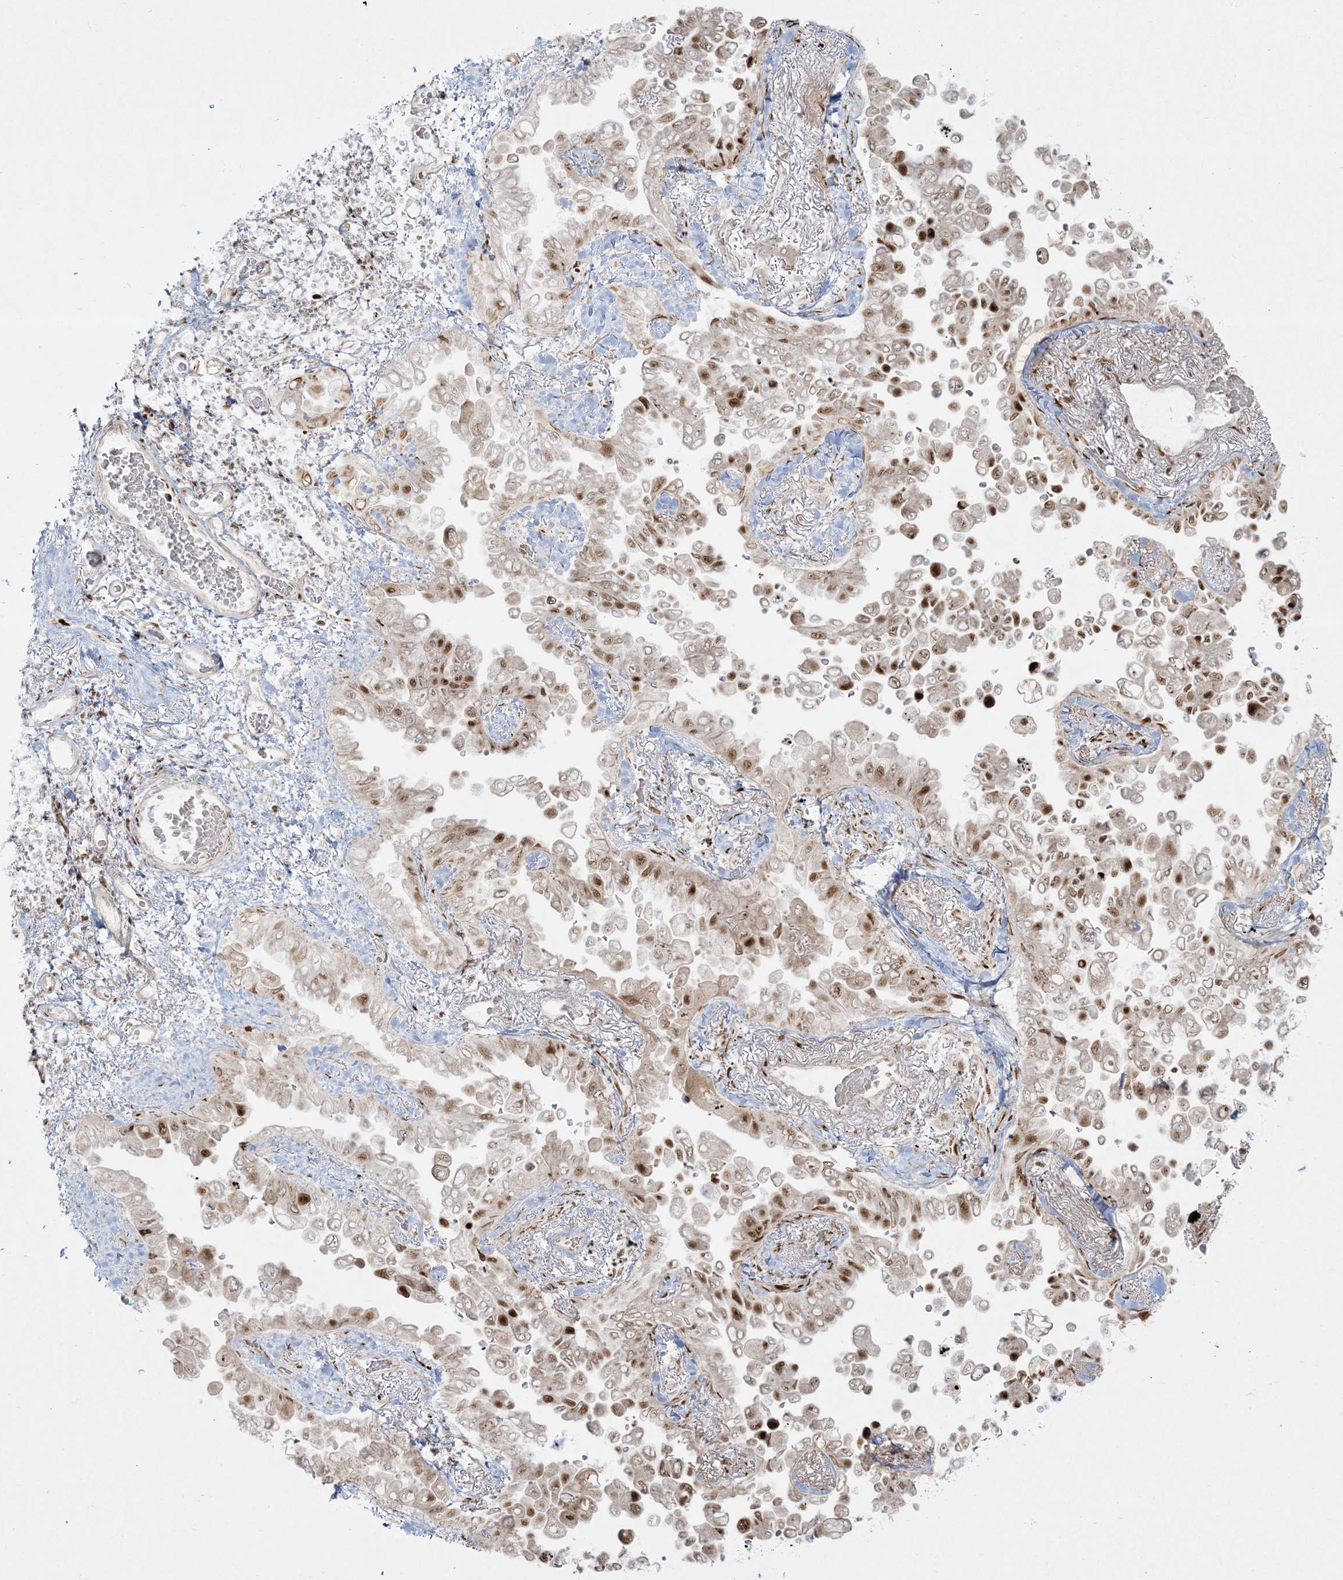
{"staining": {"intensity": "strong", "quantity": "25%-75%", "location": "nuclear"}, "tissue": "lung cancer", "cell_type": "Tumor cells", "image_type": "cancer", "snomed": [{"axis": "morphology", "description": "Adenocarcinoma, NOS"}, {"axis": "topography", "description": "Lung"}], "caption": "A brown stain labels strong nuclear expression of a protein in adenocarcinoma (lung) tumor cells.", "gene": "RBM10", "patient": {"sex": "female", "age": 67}}